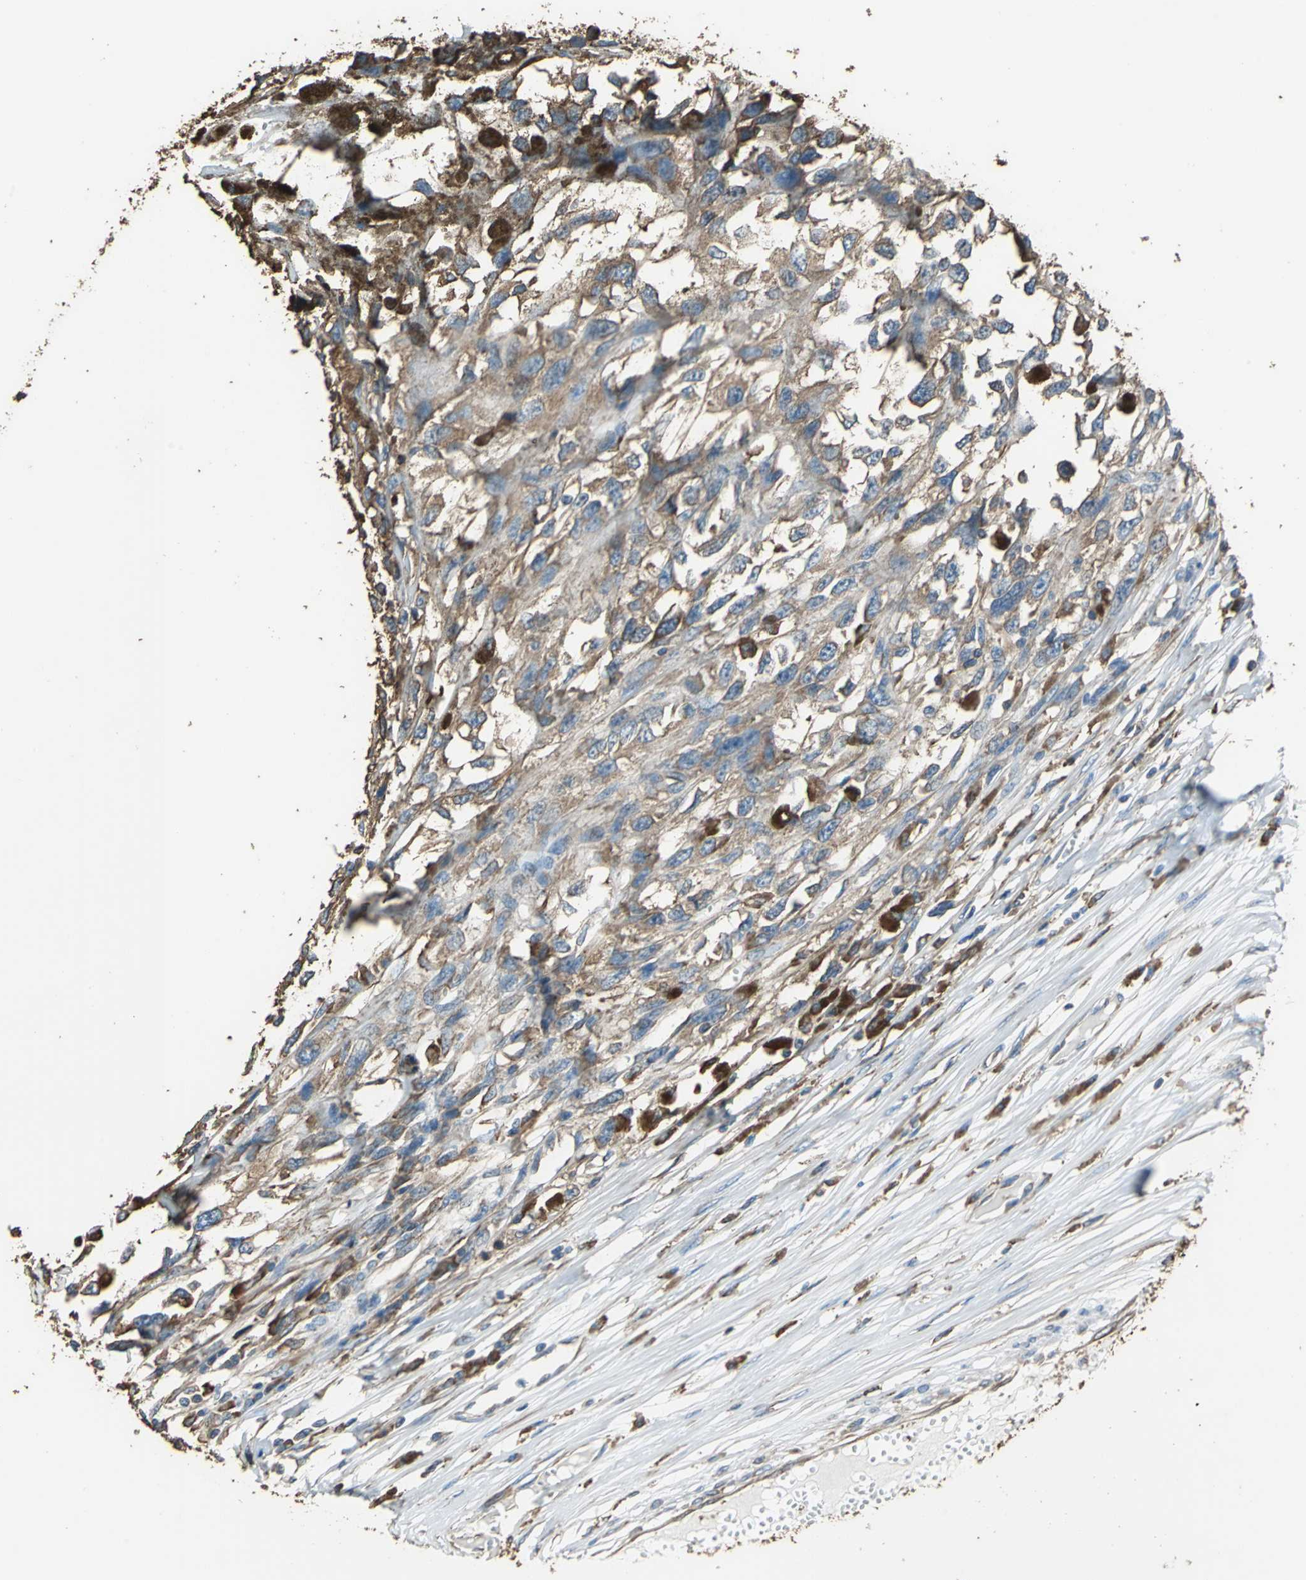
{"staining": {"intensity": "moderate", "quantity": ">75%", "location": "cytoplasmic/membranous"}, "tissue": "melanoma", "cell_type": "Tumor cells", "image_type": "cancer", "snomed": [{"axis": "morphology", "description": "Malignant melanoma, Metastatic site"}, {"axis": "topography", "description": "Lymph node"}], "caption": "High-power microscopy captured an immunohistochemistry (IHC) micrograph of malignant melanoma (metastatic site), revealing moderate cytoplasmic/membranous staining in approximately >75% of tumor cells. The staining was performed using DAB to visualize the protein expression in brown, while the nuclei were stained in blue with hematoxylin (Magnification: 20x).", "gene": "GPANK1", "patient": {"sex": "male", "age": 59}}